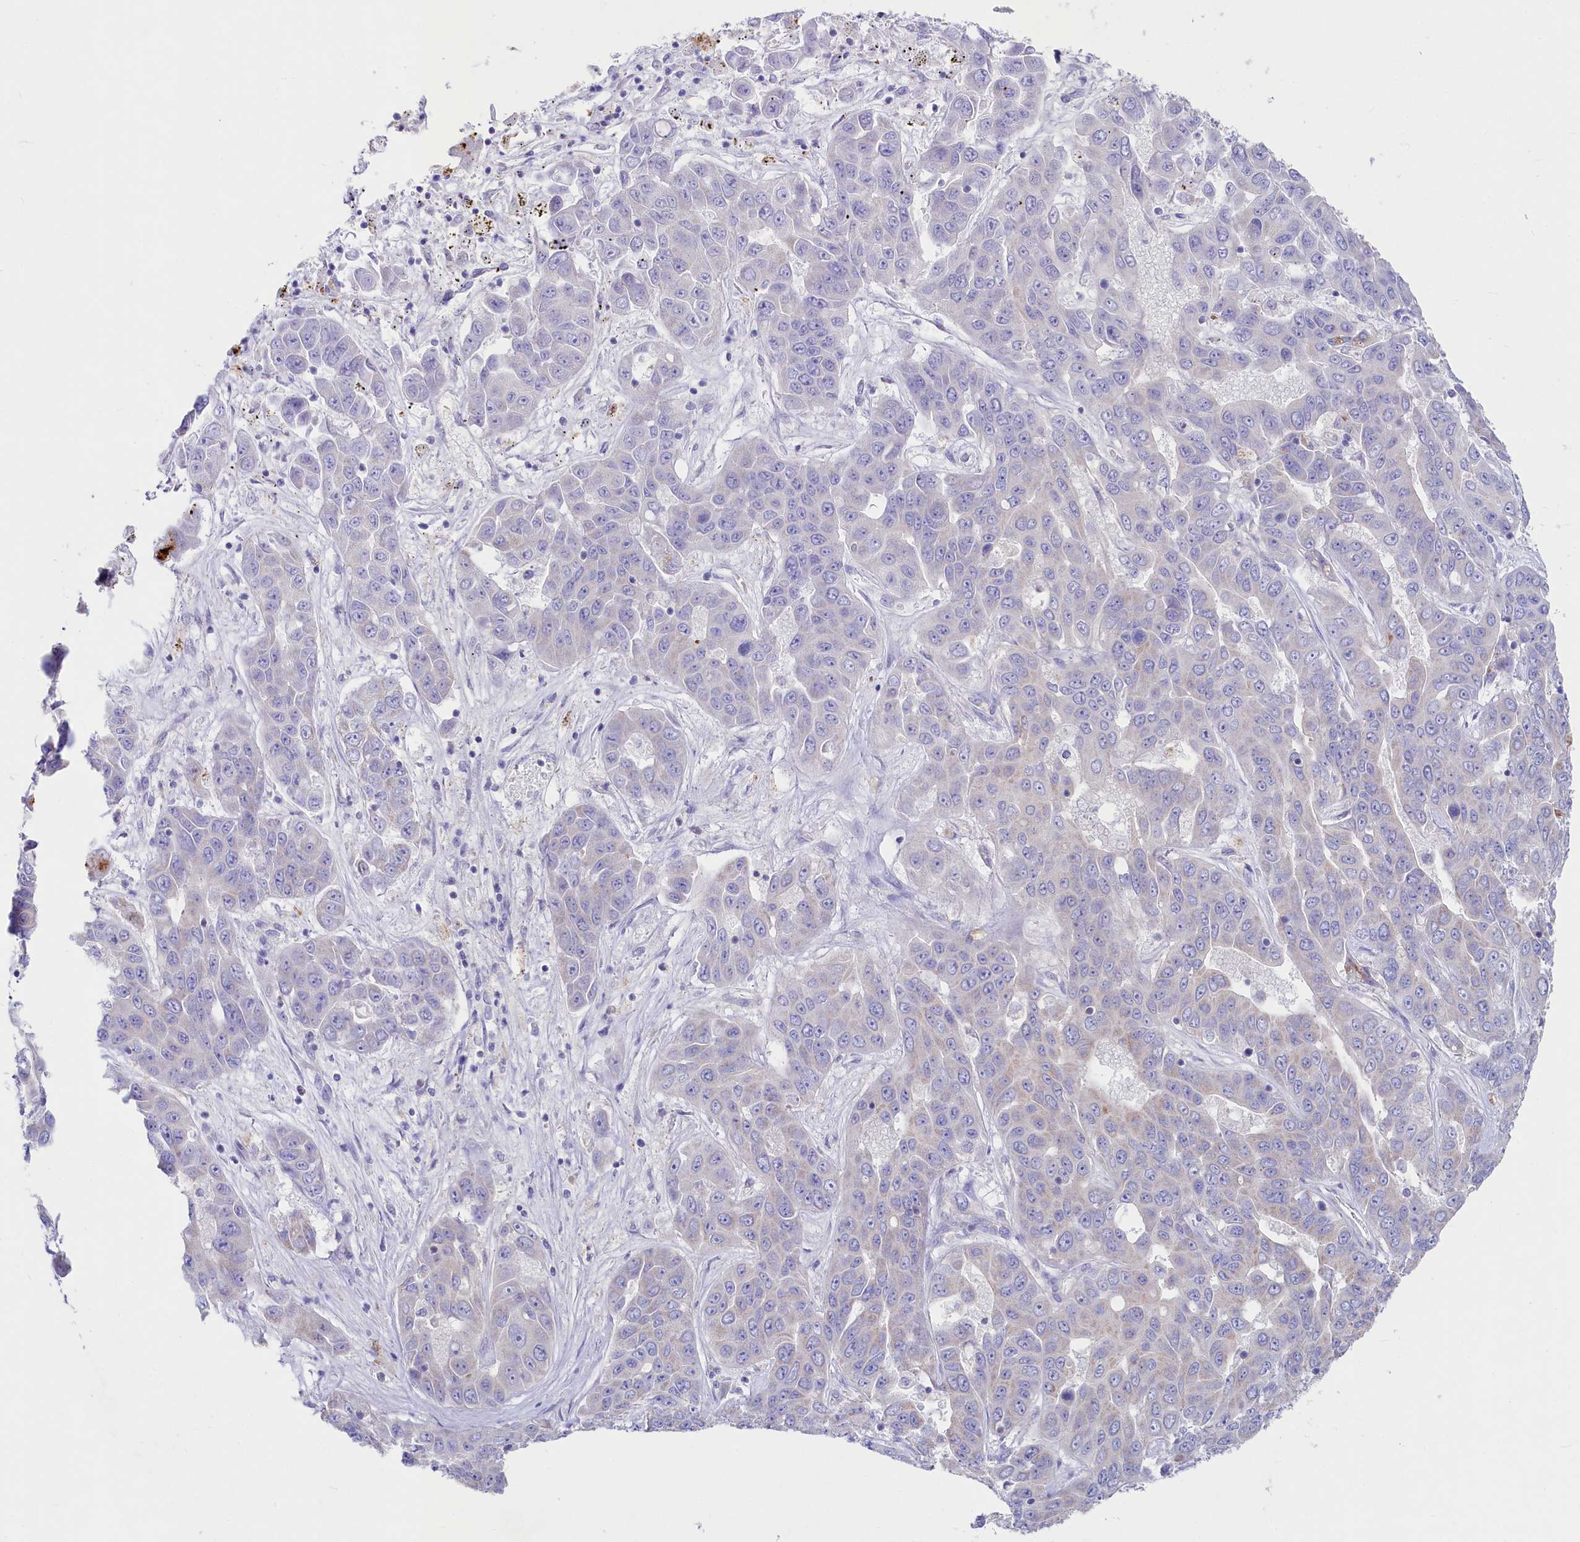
{"staining": {"intensity": "weak", "quantity": "<25%", "location": "cytoplasmic/membranous"}, "tissue": "liver cancer", "cell_type": "Tumor cells", "image_type": "cancer", "snomed": [{"axis": "morphology", "description": "Cholangiocarcinoma"}, {"axis": "topography", "description": "Liver"}], "caption": "Liver cancer was stained to show a protein in brown. There is no significant expression in tumor cells.", "gene": "VPS26B", "patient": {"sex": "female", "age": 52}}